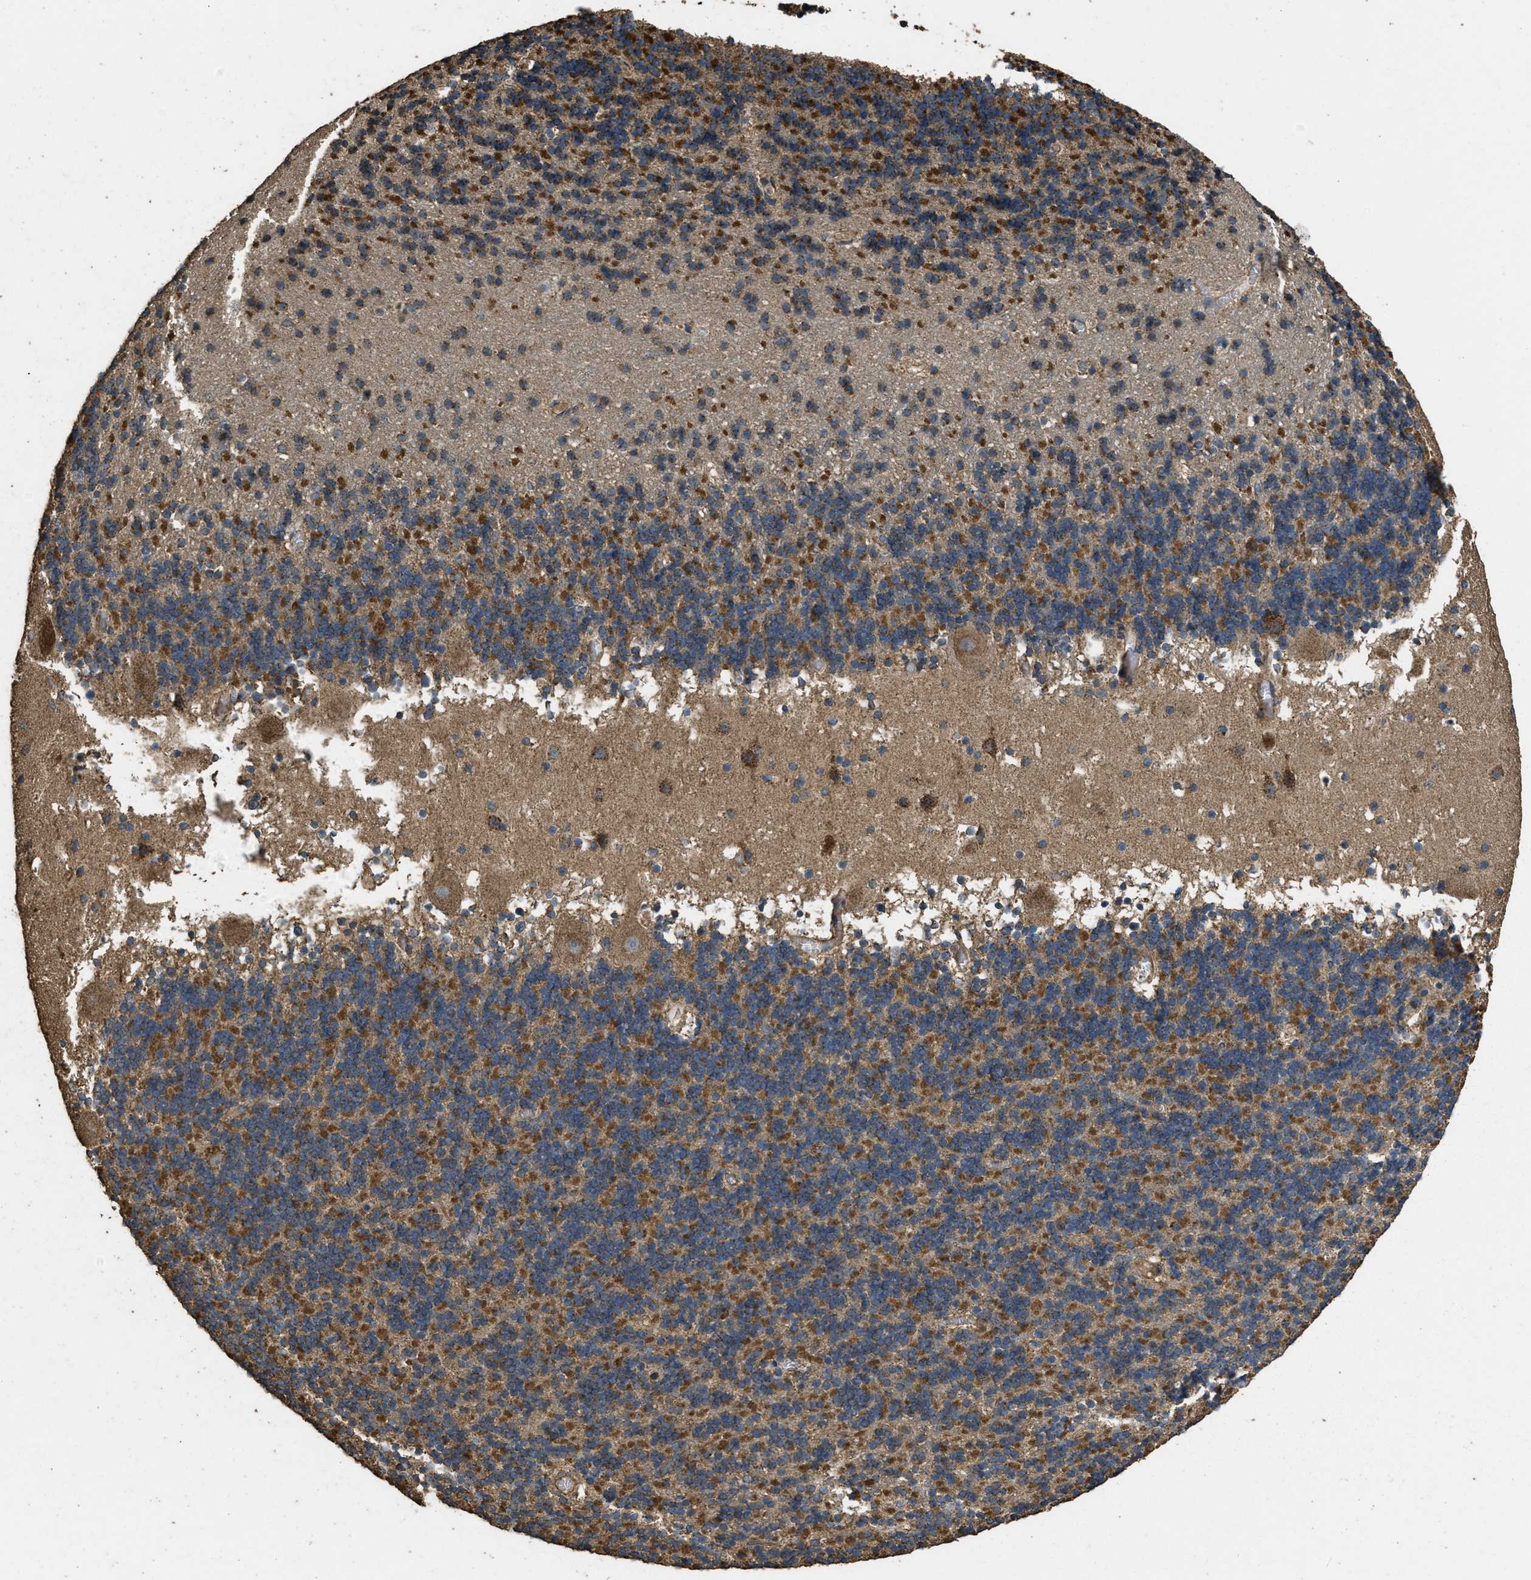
{"staining": {"intensity": "moderate", "quantity": ">75%", "location": "cytoplasmic/membranous"}, "tissue": "cerebellum", "cell_type": "Cells in granular layer", "image_type": "normal", "snomed": [{"axis": "morphology", "description": "Normal tissue, NOS"}, {"axis": "topography", "description": "Cerebellum"}], "caption": "Cells in granular layer demonstrate moderate cytoplasmic/membranous staining in about >75% of cells in benign cerebellum.", "gene": "CYRIA", "patient": {"sex": "male", "age": 45}}